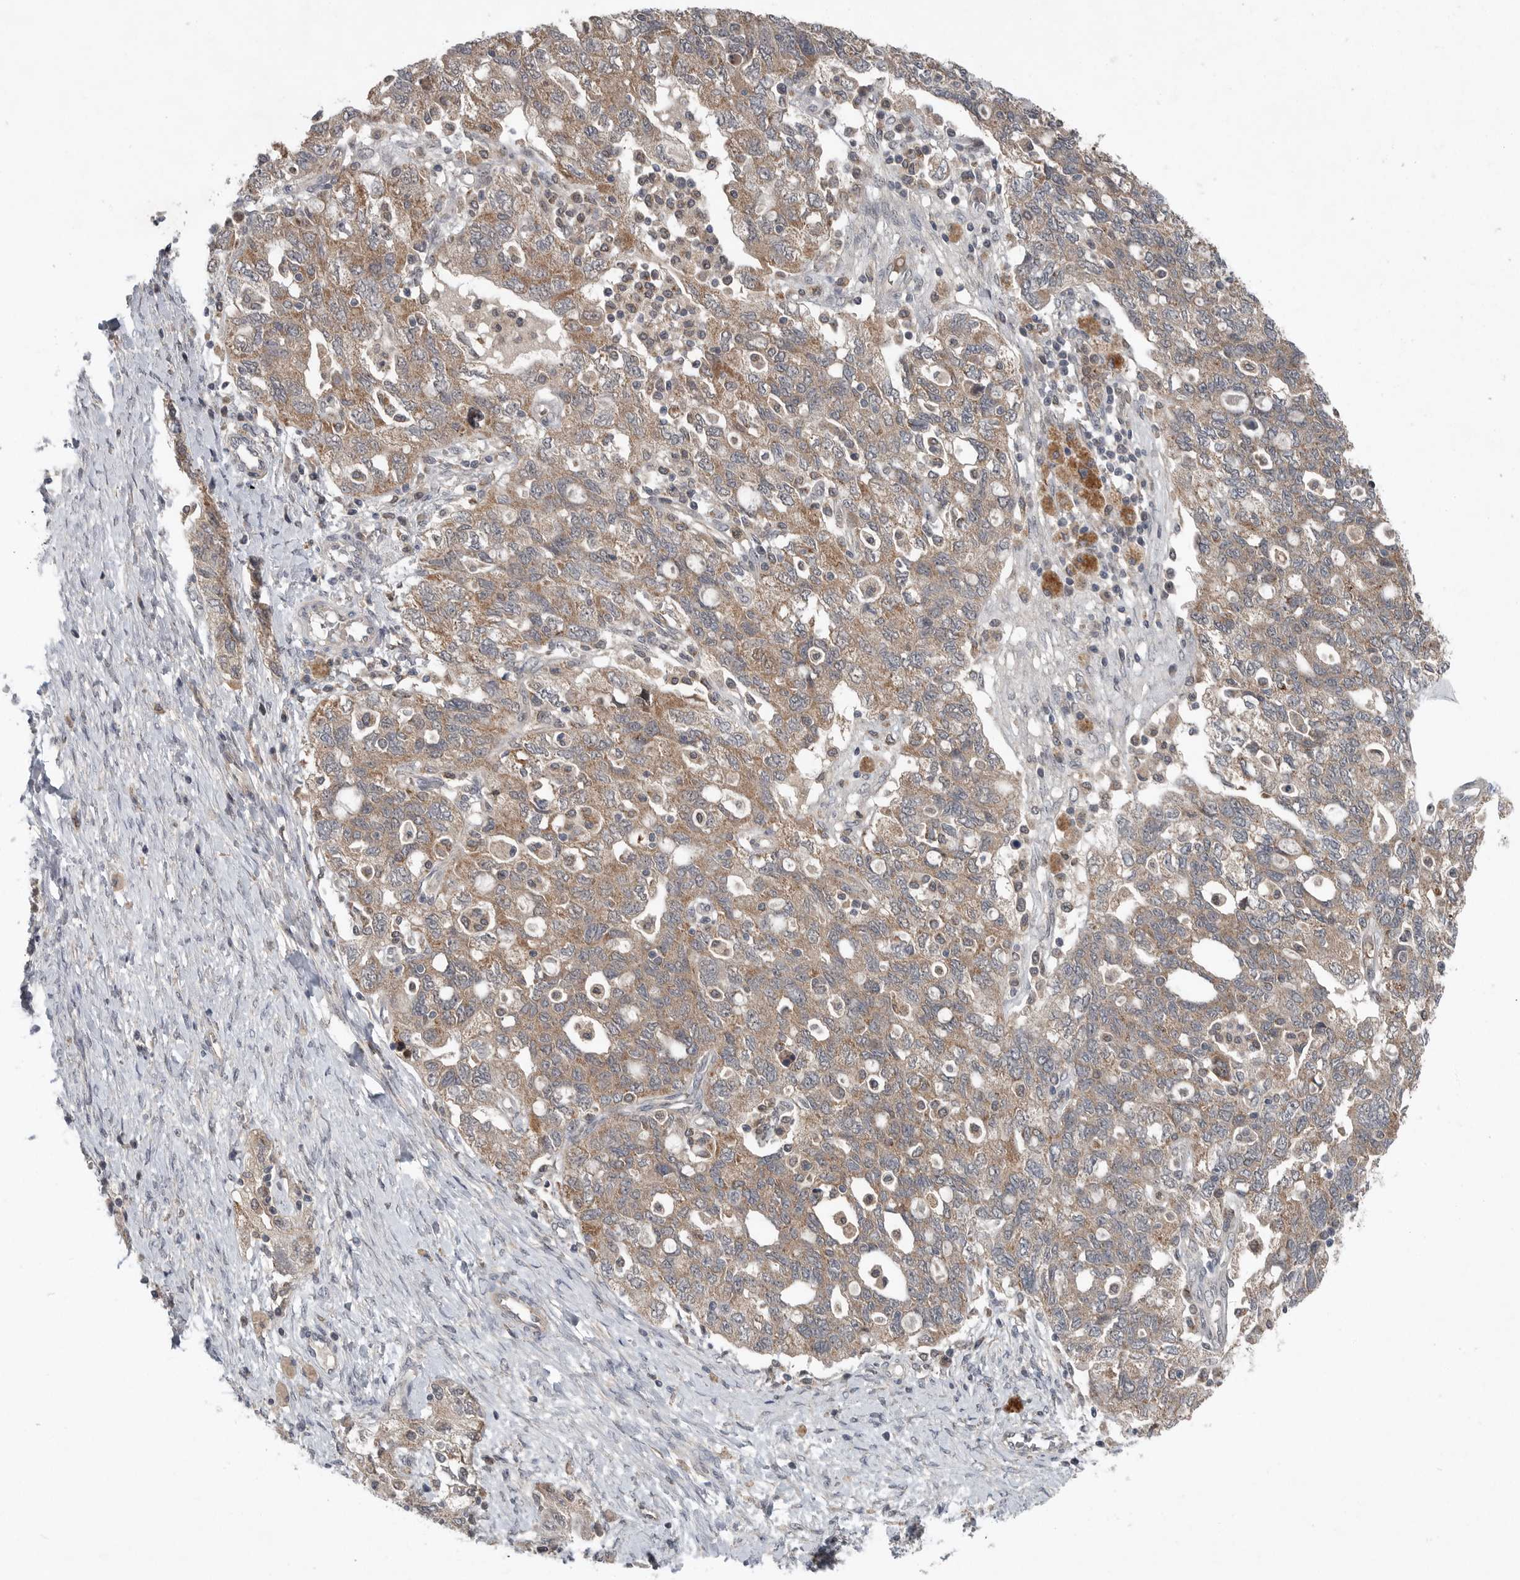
{"staining": {"intensity": "moderate", "quantity": ">75%", "location": "cytoplasmic/membranous"}, "tissue": "ovarian cancer", "cell_type": "Tumor cells", "image_type": "cancer", "snomed": [{"axis": "morphology", "description": "Carcinoma, NOS"}, {"axis": "morphology", "description": "Cystadenocarcinoma, serous, NOS"}, {"axis": "topography", "description": "Ovary"}], "caption": "Protein expression analysis of human ovarian carcinoma reveals moderate cytoplasmic/membranous staining in about >75% of tumor cells.", "gene": "SCP2", "patient": {"sex": "female", "age": 69}}